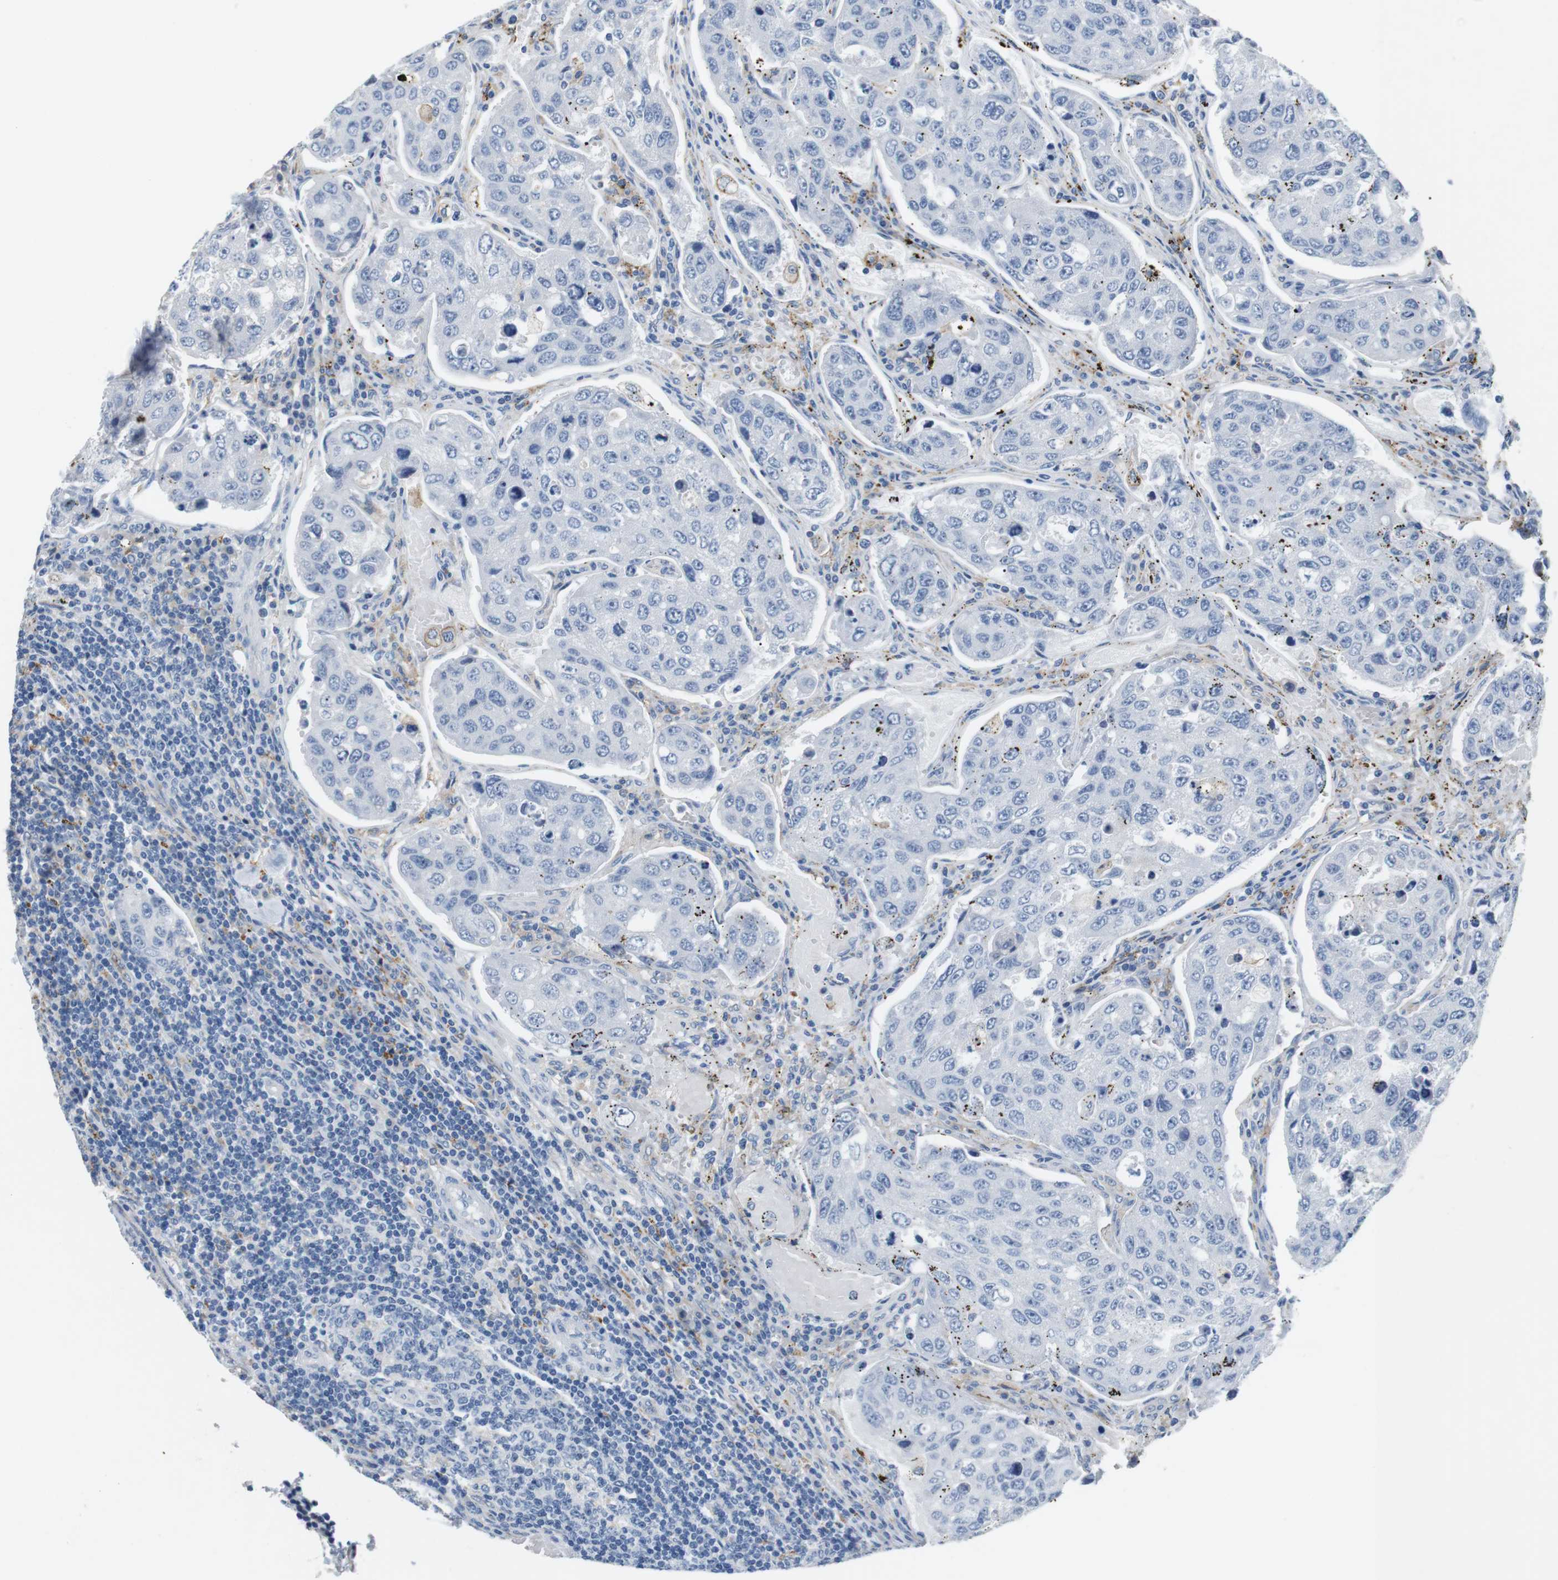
{"staining": {"intensity": "negative", "quantity": "none", "location": "none"}, "tissue": "urothelial cancer", "cell_type": "Tumor cells", "image_type": "cancer", "snomed": [{"axis": "morphology", "description": "Urothelial carcinoma, High grade"}, {"axis": "topography", "description": "Lymph node"}, {"axis": "topography", "description": "Urinary bladder"}], "caption": "The histopathology image reveals no staining of tumor cells in urothelial carcinoma (high-grade).", "gene": "FCGRT", "patient": {"sex": "male", "age": 51}}